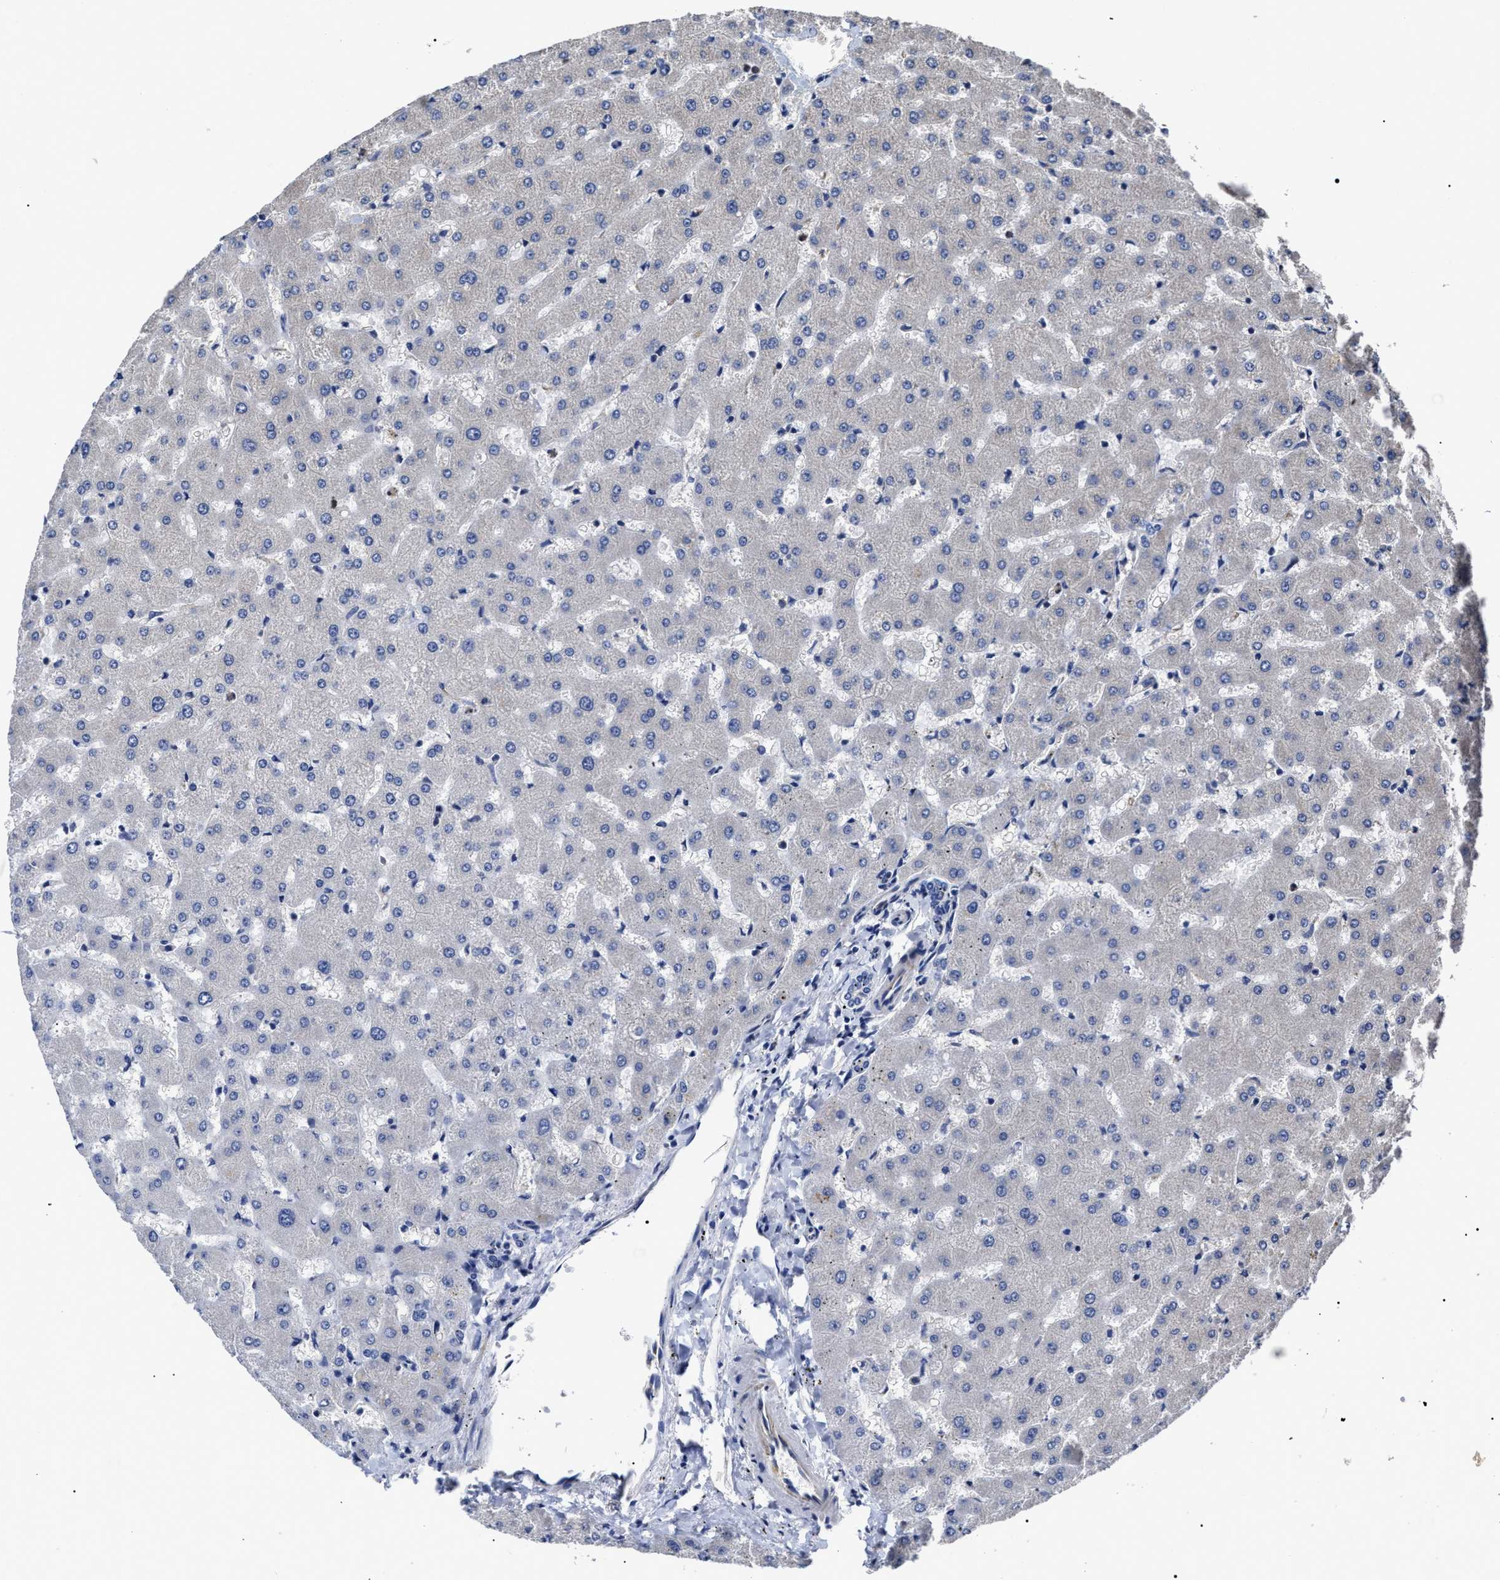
{"staining": {"intensity": "negative", "quantity": "none", "location": "none"}, "tissue": "liver", "cell_type": "Cholangiocytes", "image_type": "normal", "snomed": [{"axis": "morphology", "description": "Normal tissue, NOS"}, {"axis": "topography", "description": "Liver"}], "caption": "Histopathology image shows no significant protein positivity in cholangiocytes of unremarkable liver.", "gene": "TSPAN33", "patient": {"sex": "female", "age": 63}}